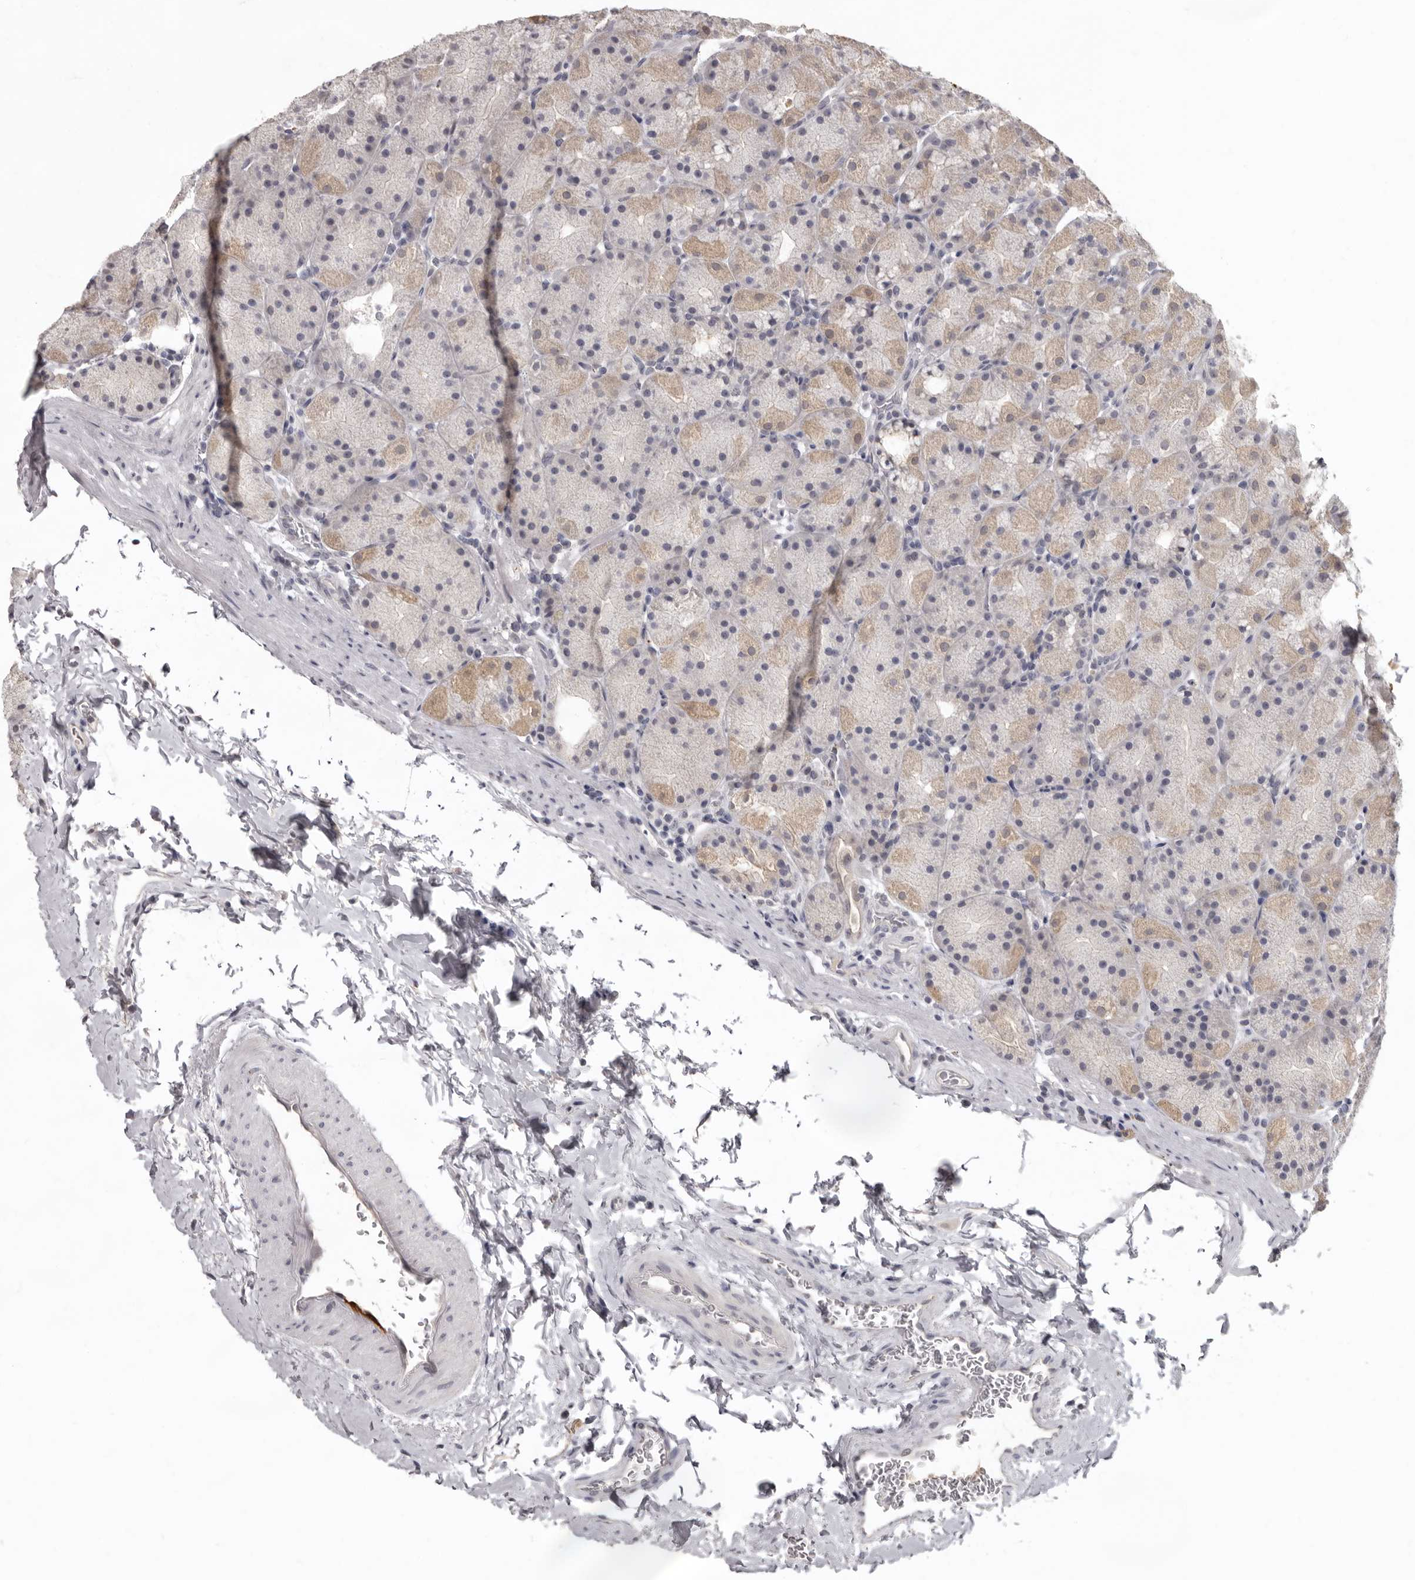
{"staining": {"intensity": "weak", "quantity": "<25%", "location": "cytoplasmic/membranous"}, "tissue": "stomach", "cell_type": "Glandular cells", "image_type": "normal", "snomed": [{"axis": "morphology", "description": "Normal tissue, NOS"}, {"axis": "topography", "description": "Stomach, upper"}, {"axis": "topography", "description": "Stomach"}], "caption": "An image of stomach stained for a protein demonstrates no brown staining in glandular cells. The staining is performed using DAB brown chromogen with nuclei counter-stained in using hematoxylin.", "gene": "SULT1E1", "patient": {"sex": "male", "age": 48}}